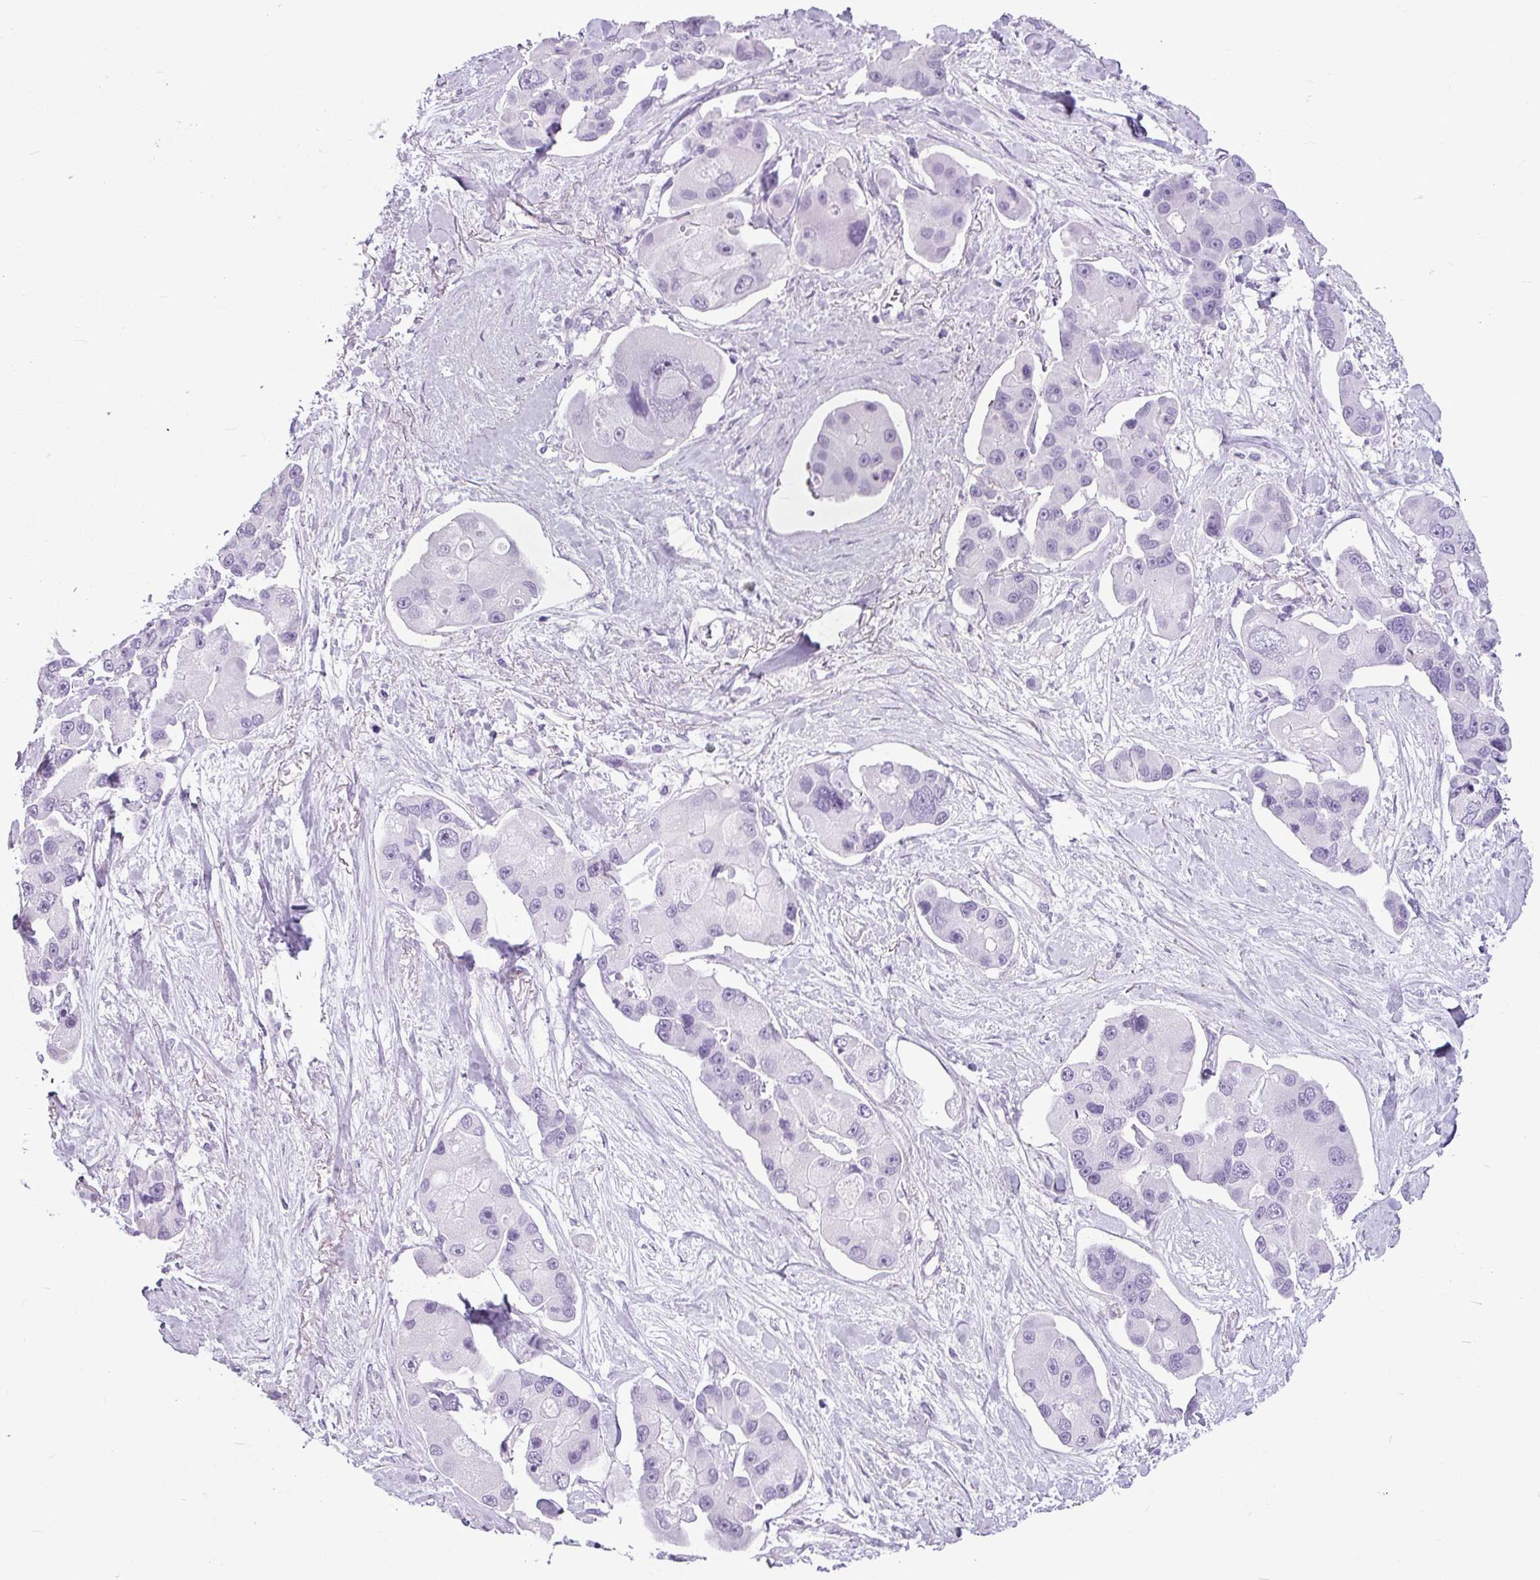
{"staining": {"intensity": "negative", "quantity": "none", "location": "none"}, "tissue": "lung cancer", "cell_type": "Tumor cells", "image_type": "cancer", "snomed": [{"axis": "morphology", "description": "Adenocarcinoma, NOS"}, {"axis": "topography", "description": "Lung"}], "caption": "Lung cancer (adenocarcinoma) stained for a protein using IHC exhibits no positivity tumor cells.", "gene": "AMY1B", "patient": {"sex": "female", "age": 54}}